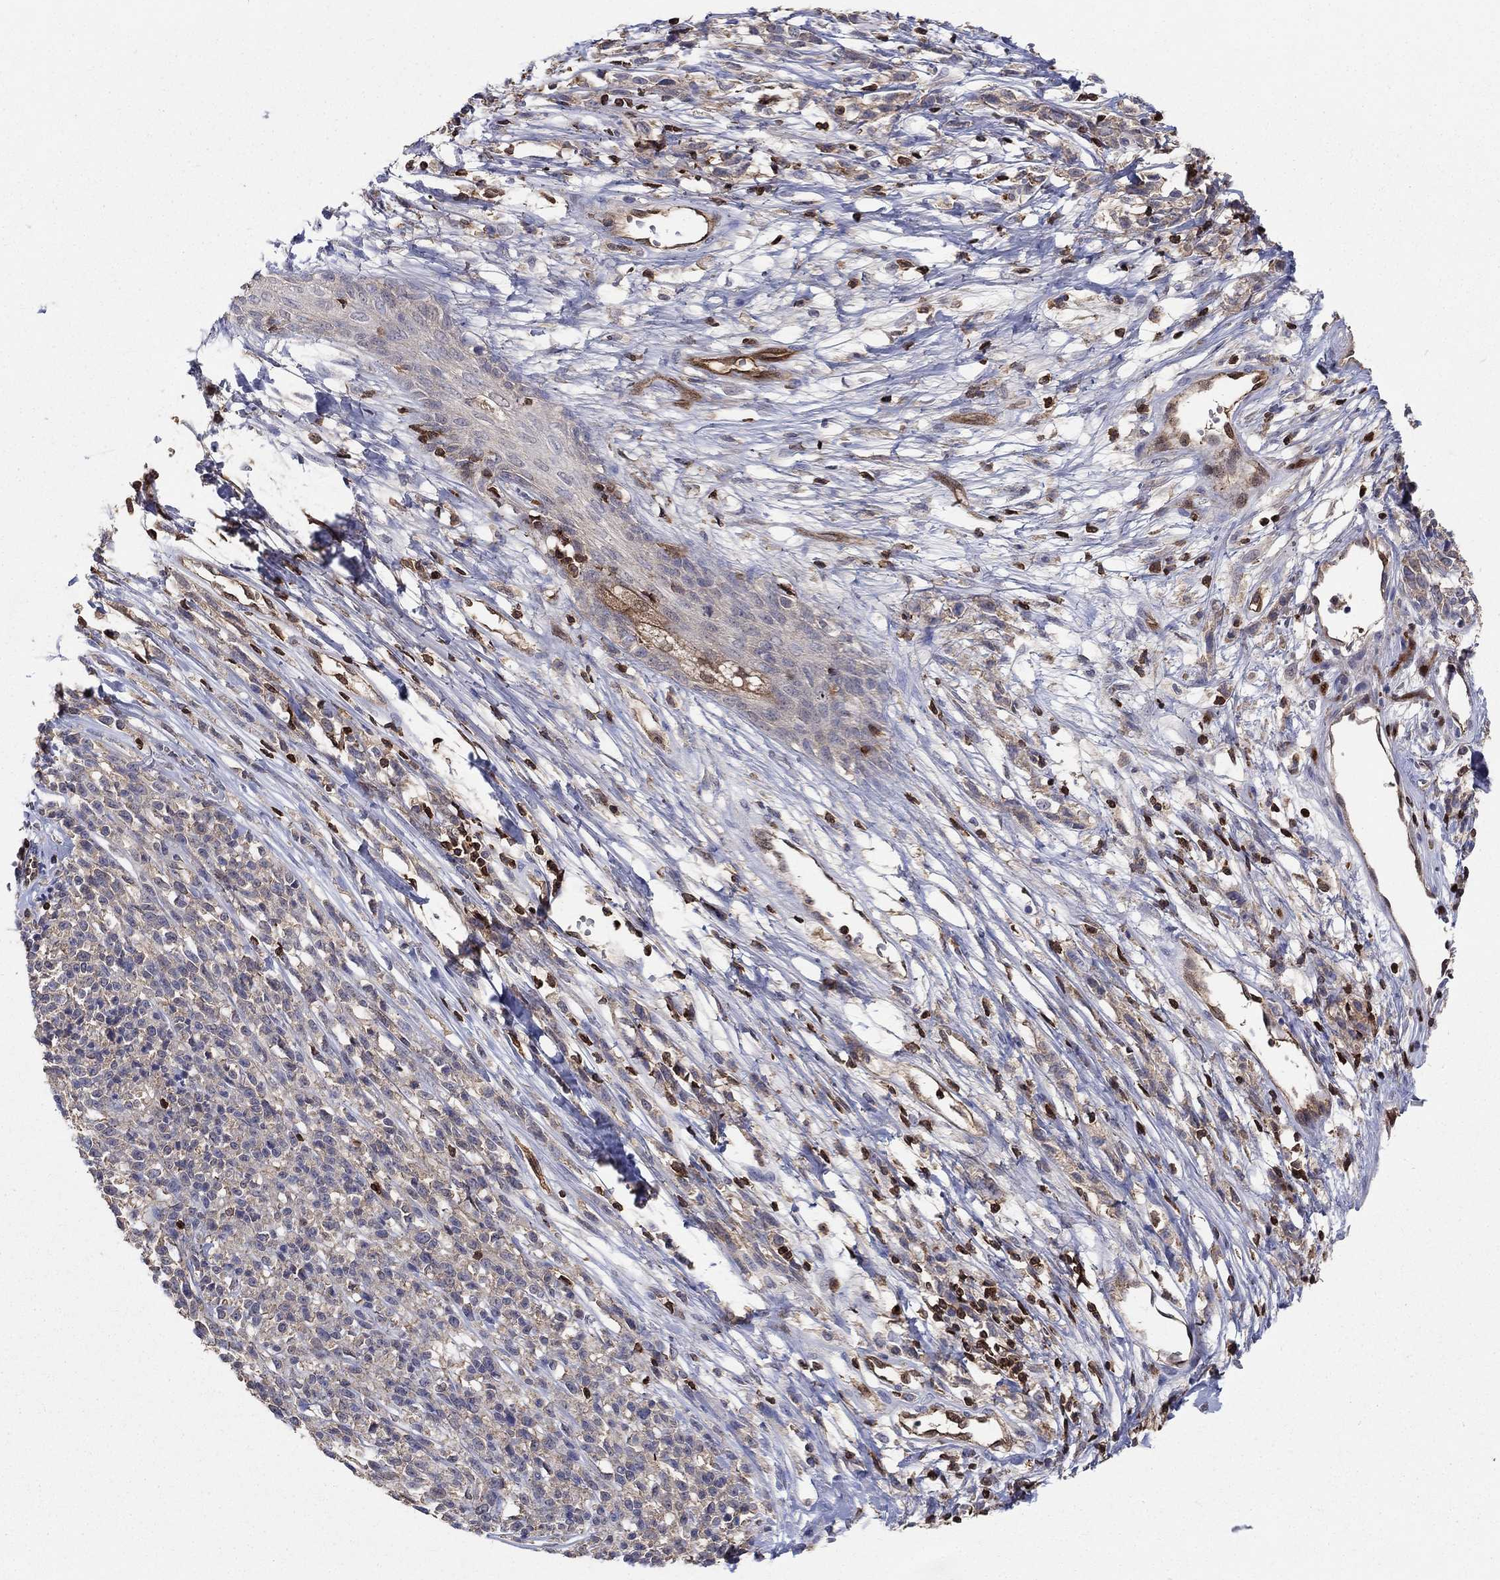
{"staining": {"intensity": "negative", "quantity": "none", "location": "none"}, "tissue": "melanoma", "cell_type": "Tumor cells", "image_type": "cancer", "snomed": [{"axis": "morphology", "description": "Malignant melanoma, NOS"}, {"axis": "topography", "description": "Skin"}, {"axis": "topography", "description": "Skin of trunk"}], "caption": "Protein analysis of malignant melanoma shows no significant positivity in tumor cells. (DAB (3,3'-diaminobenzidine) immunohistochemistry visualized using brightfield microscopy, high magnification).", "gene": "AGFG2", "patient": {"sex": "male", "age": 74}}